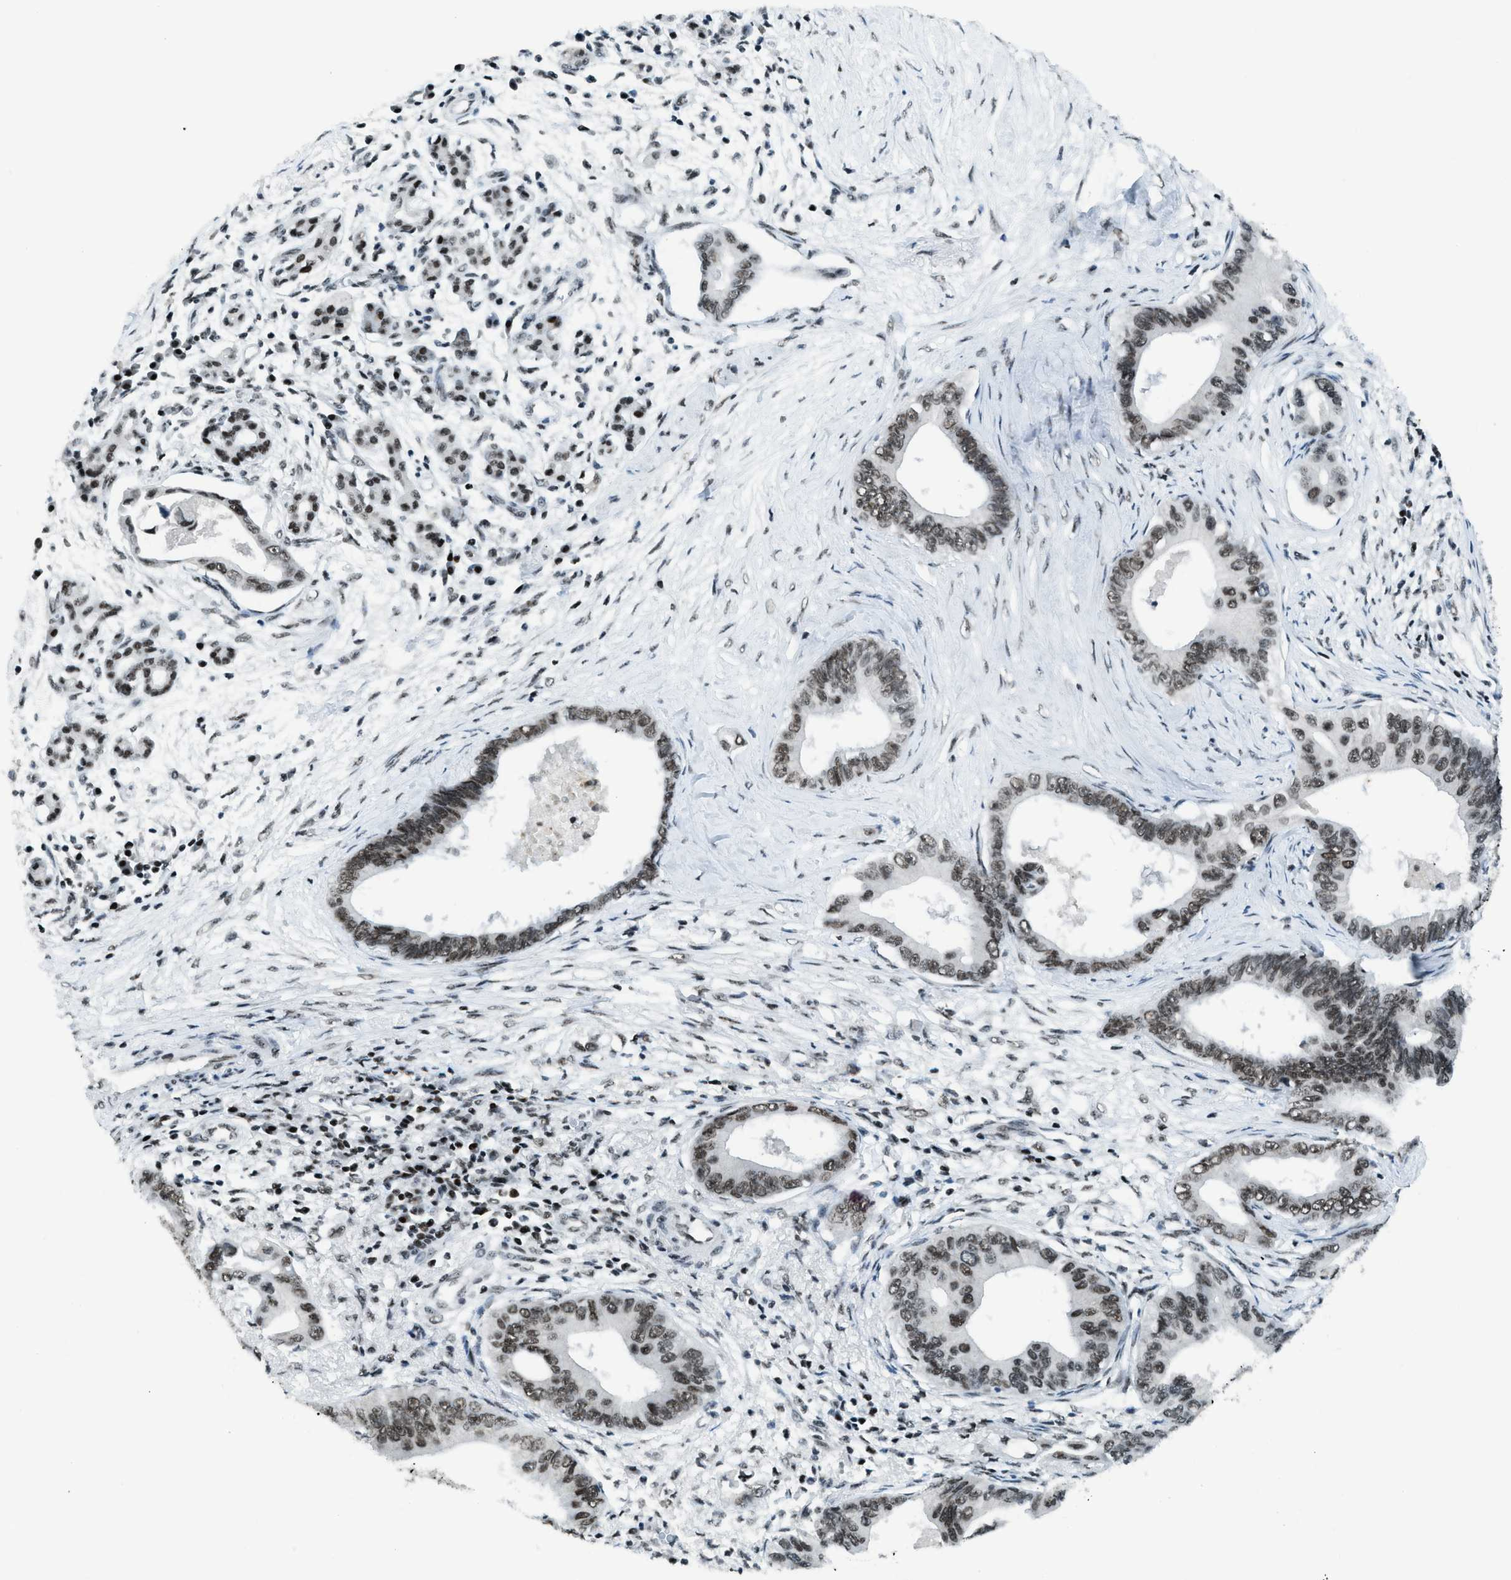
{"staining": {"intensity": "moderate", "quantity": ">75%", "location": "nuclear"}, "tissue": "pancreatic cancer", "cell_type": "Tumor cells", "image_type": "cancer", "snomed": [{"axis": "morphology", "description": "Adenocarcinoma, NOS"}, {"axis": "topography", "description": "Pancreas"}], "caption": "A micrograph showing moderate nuclear staining in approximately >75% of tumor cells in pancreatic cancer (adenocarcinoma), as visualized by brown immunohistochemical staining.", "gene": "RAD51B", "patient": {"sex": "male", "age": 77}}